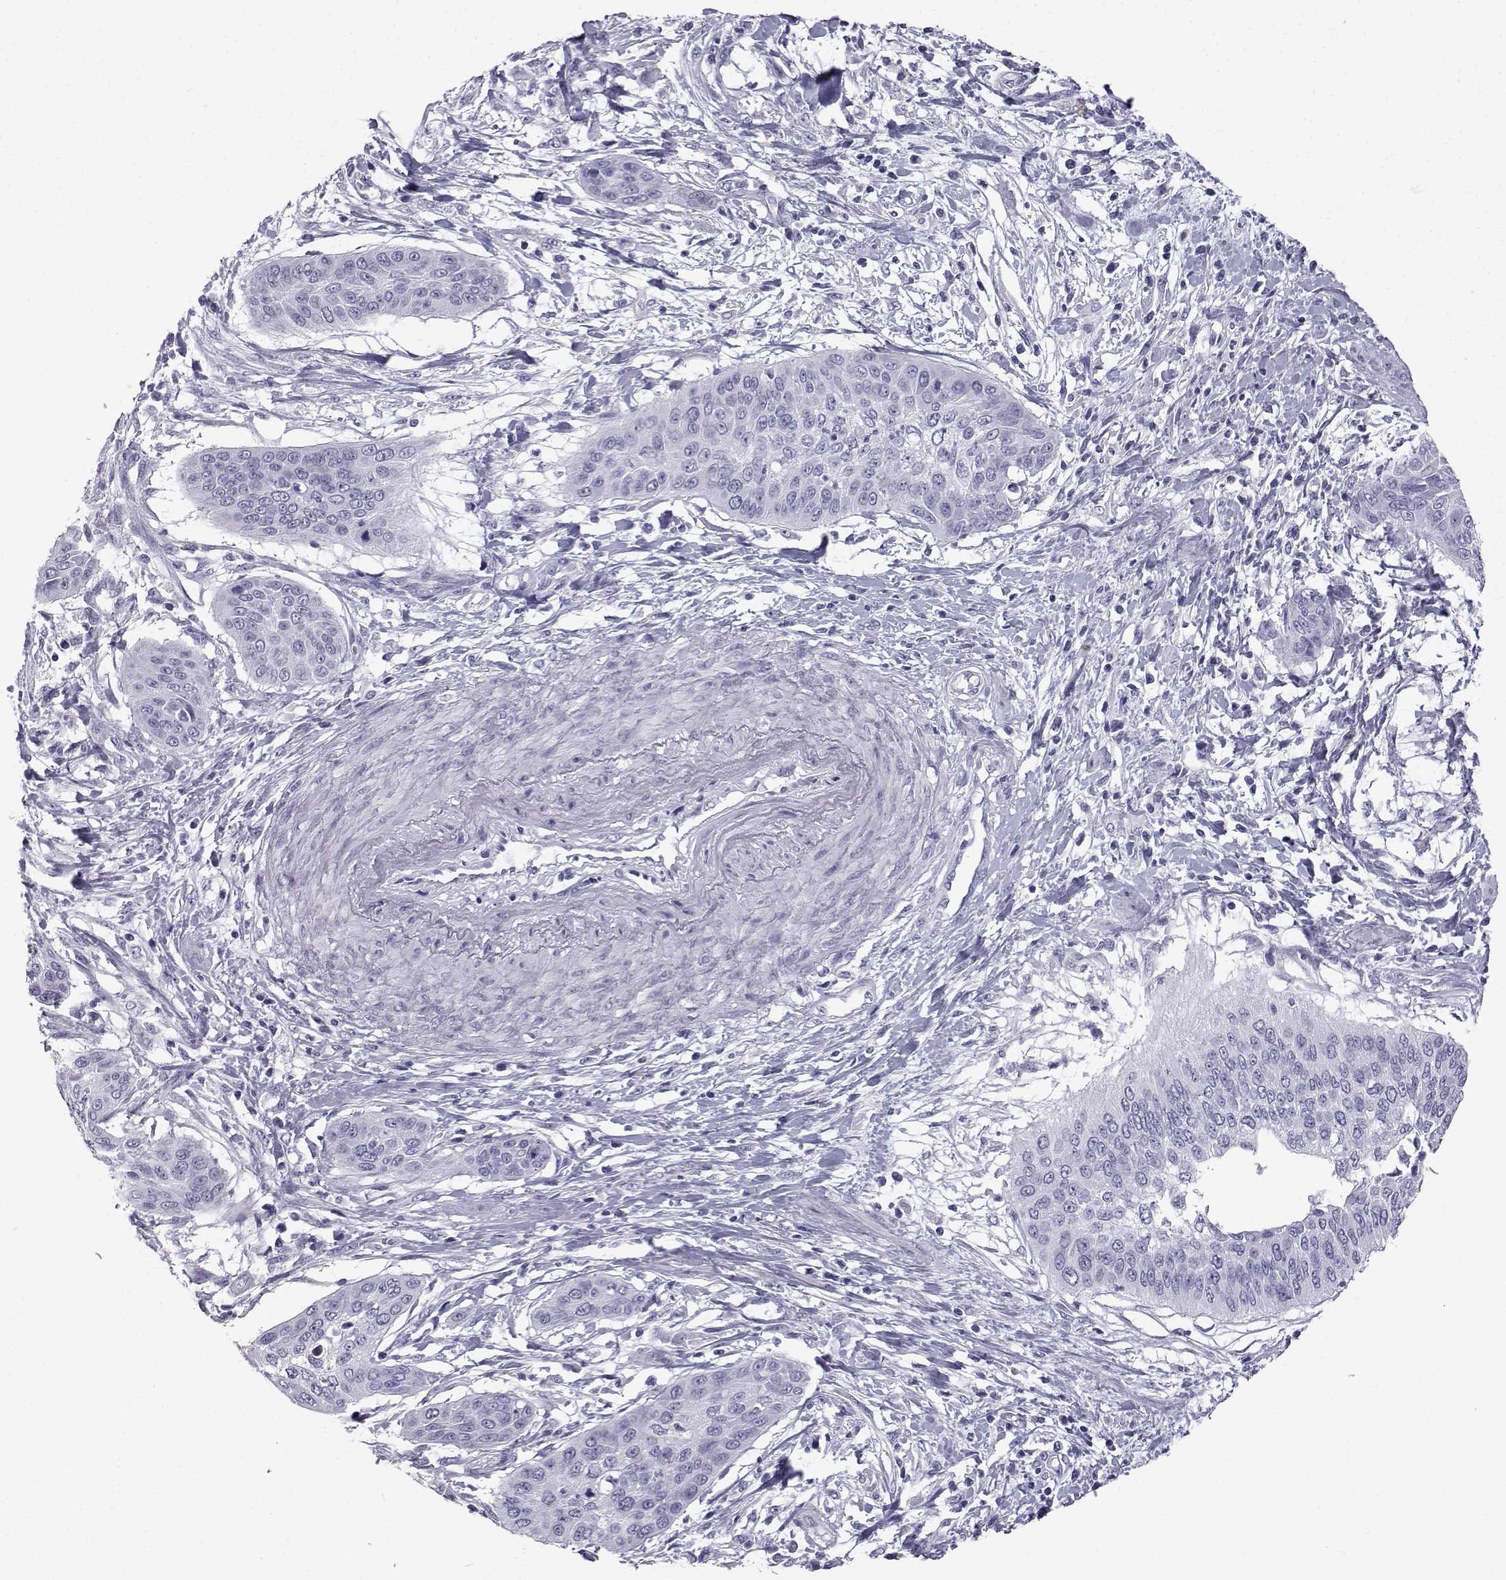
{"staining": {"intensity": "negative", "quantity": "none", "location": "none"}, "tissue": "cervical cancer", "cell_type": "Tumor cells", "image_type": "cancer", "snomed": [{"axis": "morphology", "description": "Squamous cell carcinoma, NOS"}, {"axis": "topography", "description": "Cervix"}], "caption": "The histopathology image shows no staining of tumor cells in cervical cancer.", "gene": "PCSK1N", "patient": {"sex": "female", "age": 39}}